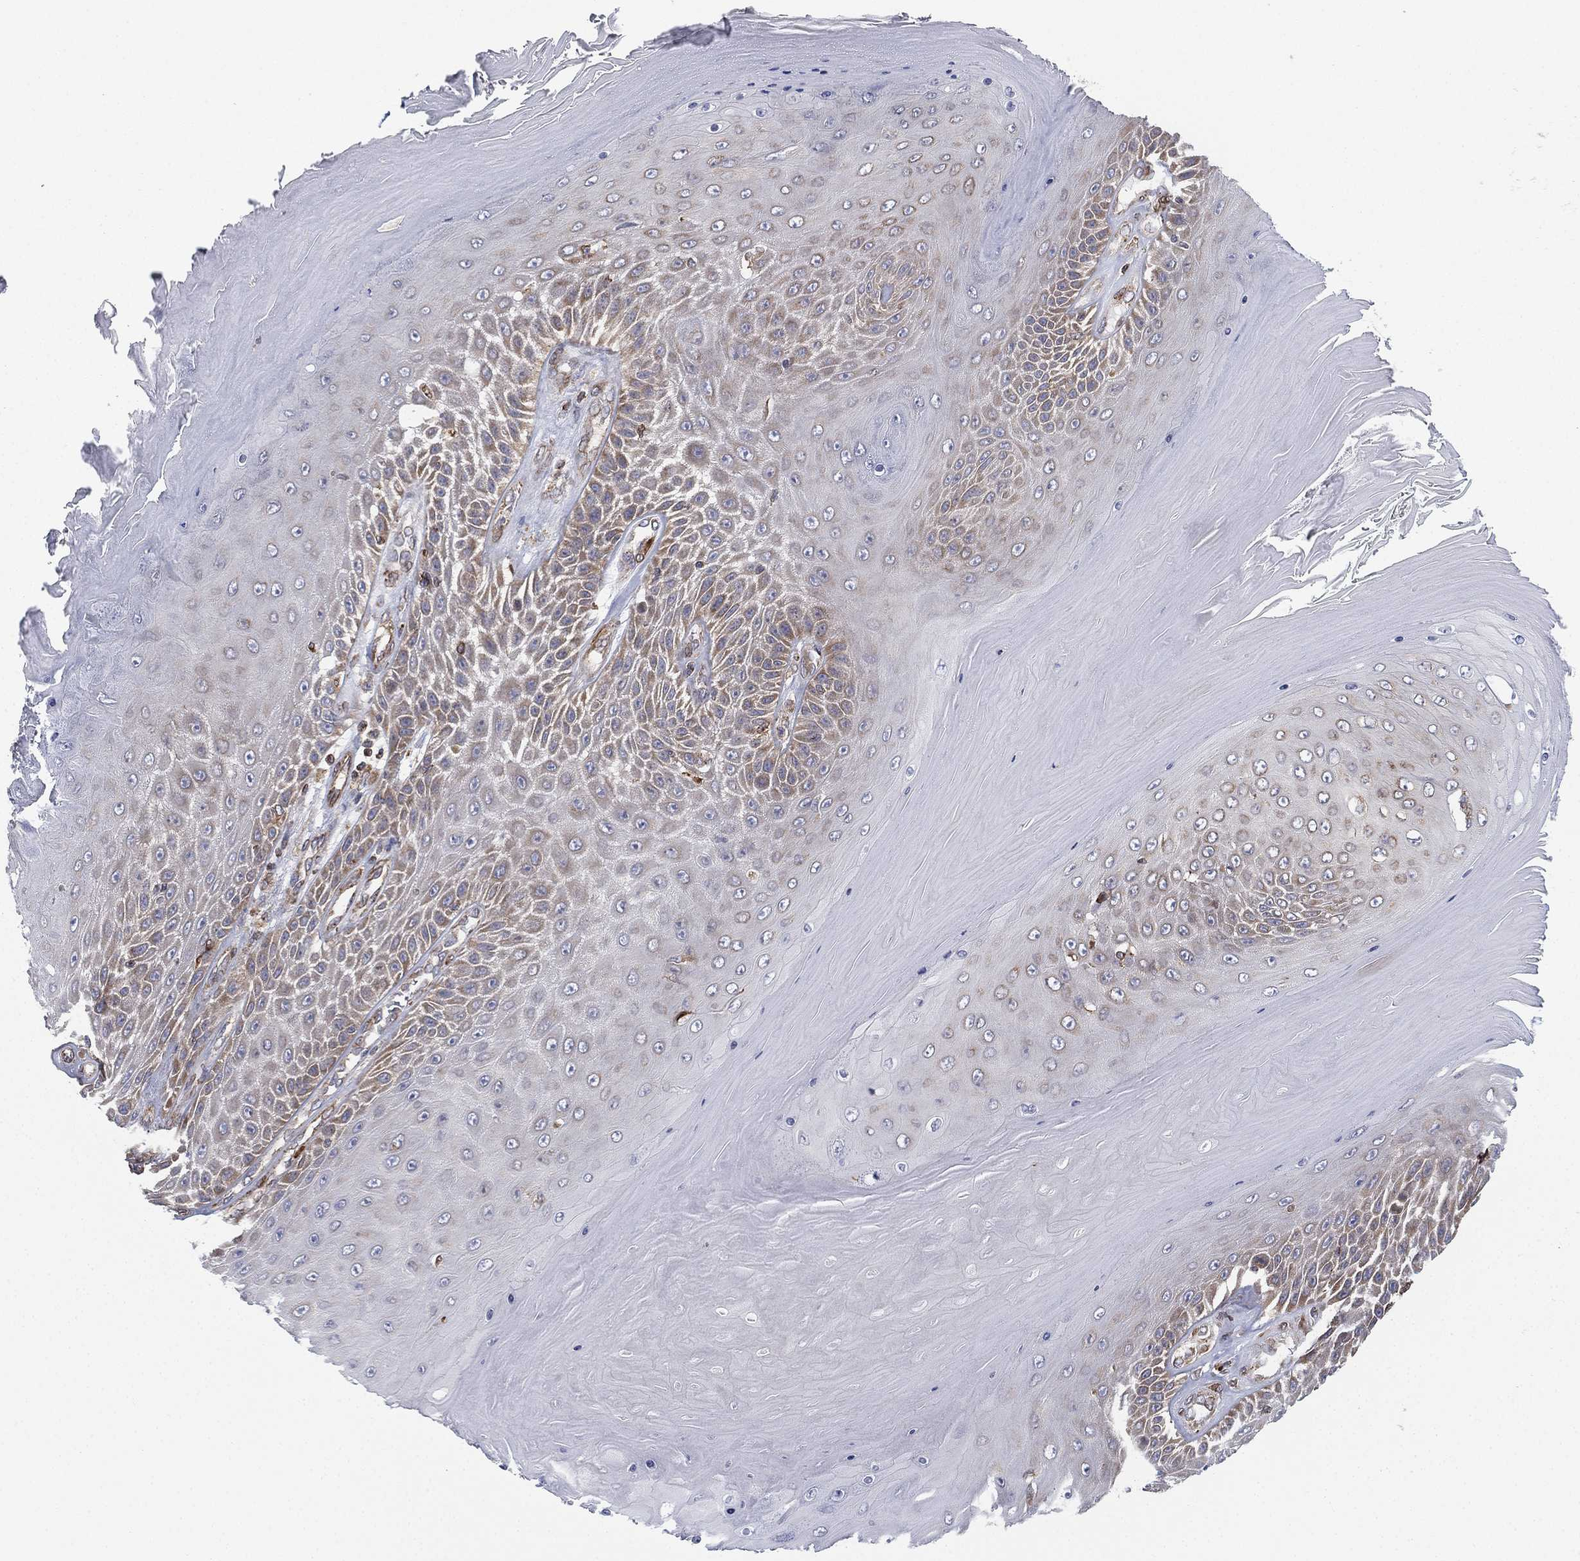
{"staining": {"intensity": "weak", "quantity": "<25%", "location": "cytoplasmic/membranous"}, "tissue": "skin cancer", "cell_type": "Tumor cells", "image_type": "cancer", "snomed": [{"axis": "morphology", "description": "Squamous cell carcinoma, NOS"}, {"axis": "topography", "description": "Skin"}], "caption": "Tumor cells show no significant expression in skin cancer.", "gene": "CYB5B", "patient": {"sex": "male", "age": 62}}